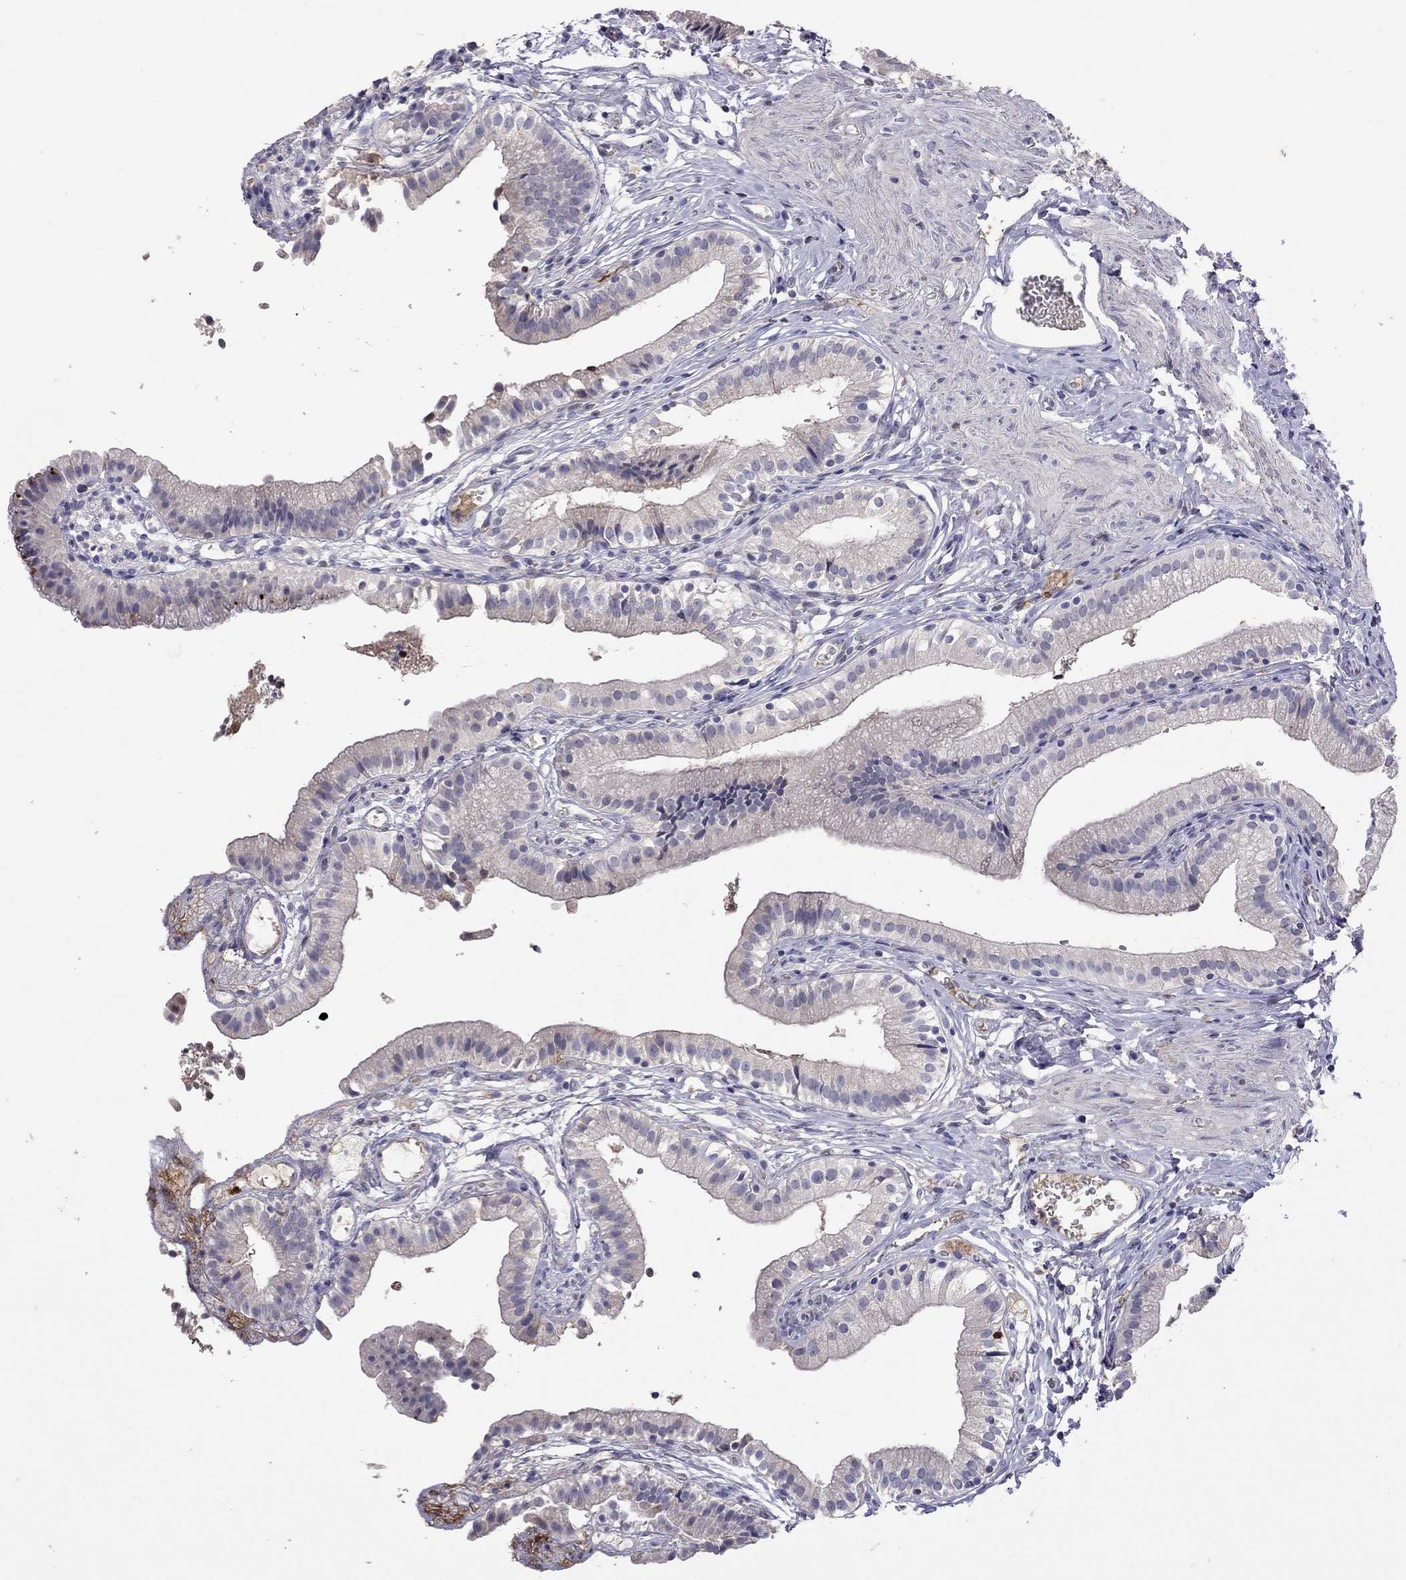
{"staining": {"intensity": "negative", "quantity": "none", "location": "none"}, "tissue": "gallbladder", "cell_type": "Glandular cells", "image_type": "normal", "snomed": [{"axis": "morphology", "description": "Normal tissue, NOS"}, {"axis": "topography", "description": "Gallbladder"}], "caption": "An image of gallbladder stained for a protein shows no brown staining in glandular cells.", "gene": "SERPINA3", "patient": {"sex": "female", "age": 47}}